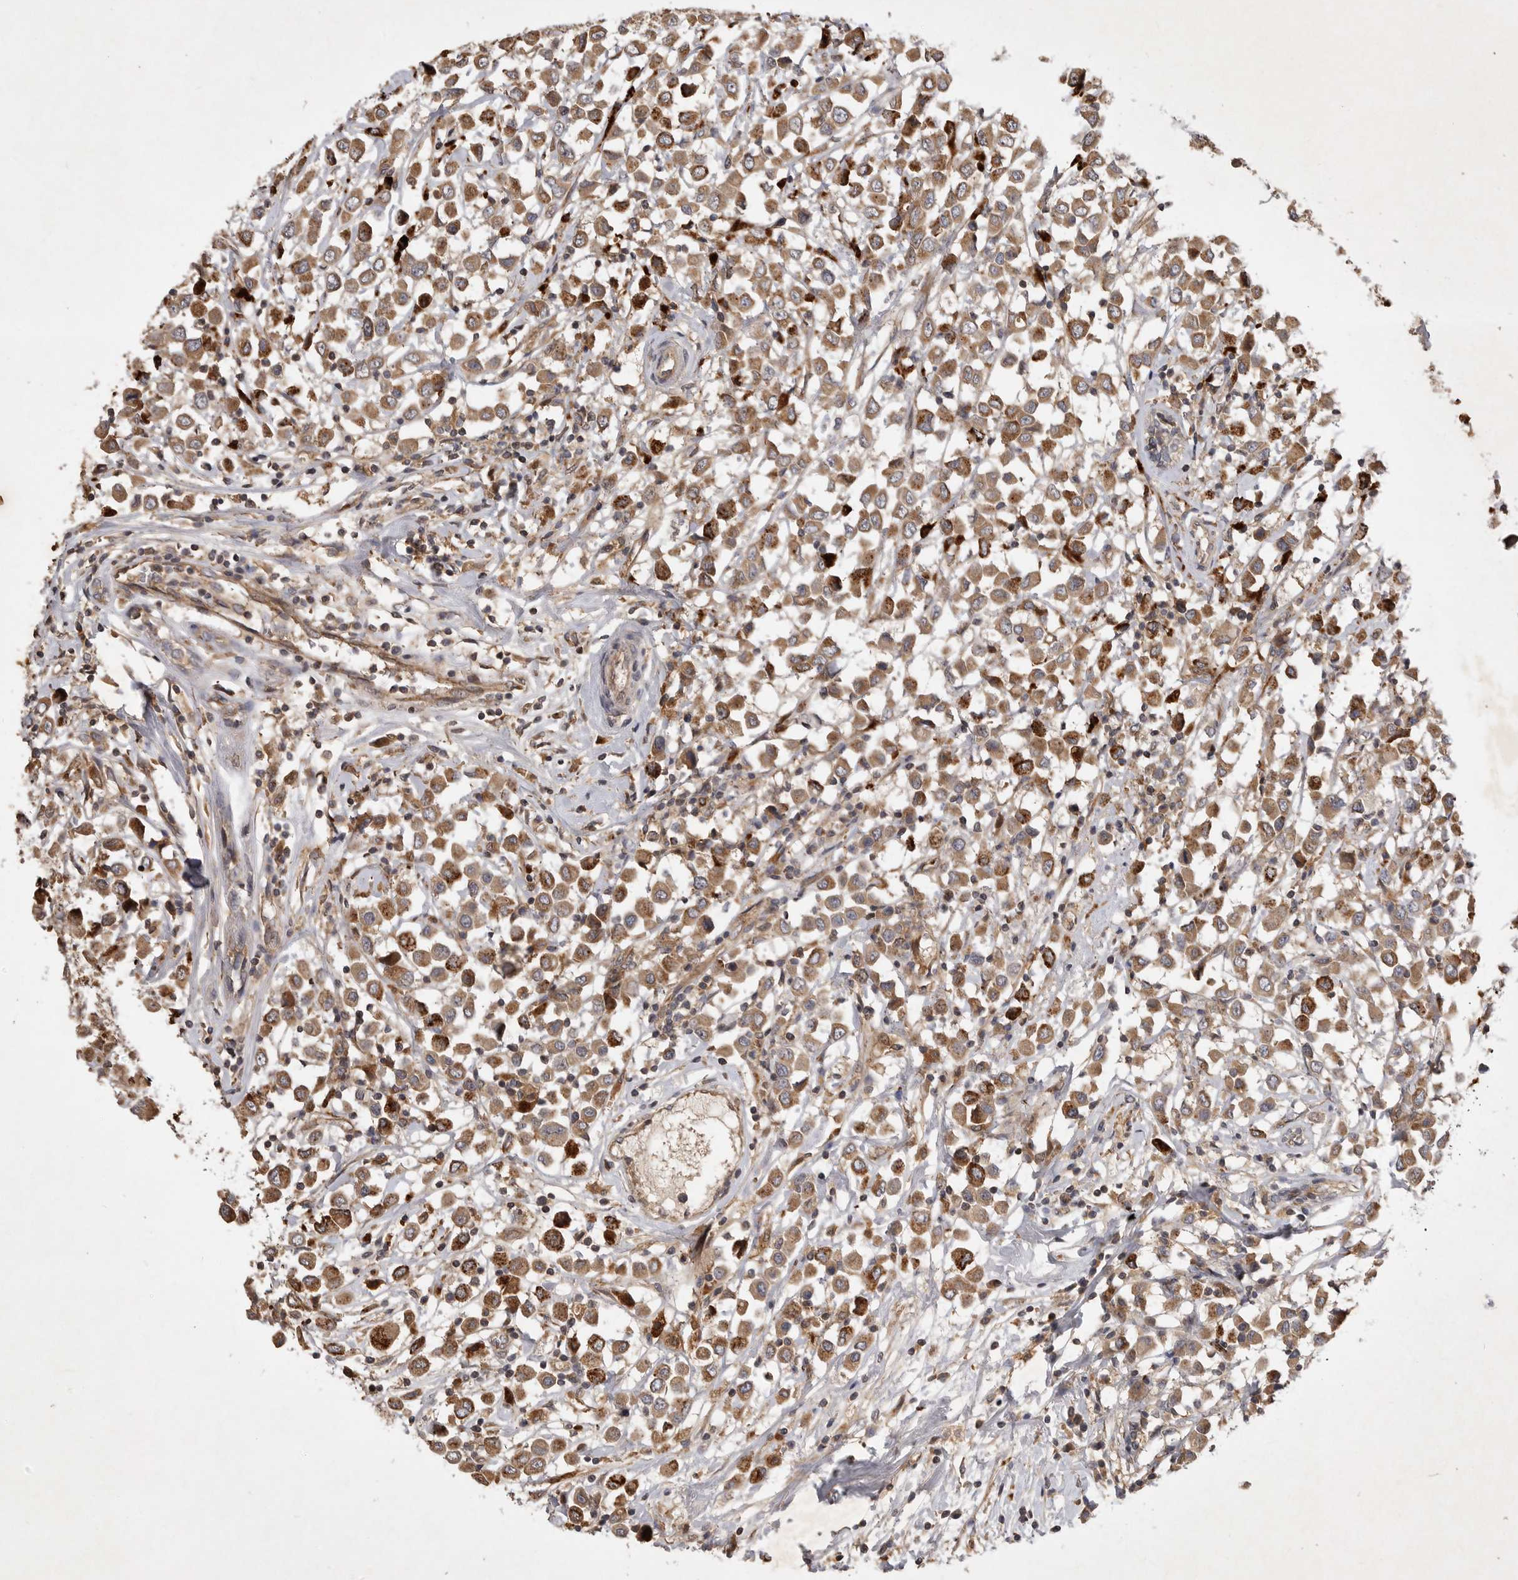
{"staining": {"intensity": "moderate", "quantity": ">75%", "location": "cytoplasmic/membranous"}, "tissue": "breast cancer", "cell_type": "Tumor cells", "image_type": "cancer", "snomed": [{"axis": "morphology", "description": "Duct carcinoma"}, {"axis": "topography", "description": "Breast"}], "caption": "IHC micrograph of neoplastic tissue: human infiltrating ductal carcinoma (breast) stained using immunohistochemistry exhibits medium levels of moderate protein expression localized specifically in the cytoplasmic/membranous of tumor cells, appearing as a cytoplasmic/membranous brown color.", "gene": "ZNF232", "patient": {"sex": "female", "age": 61}}